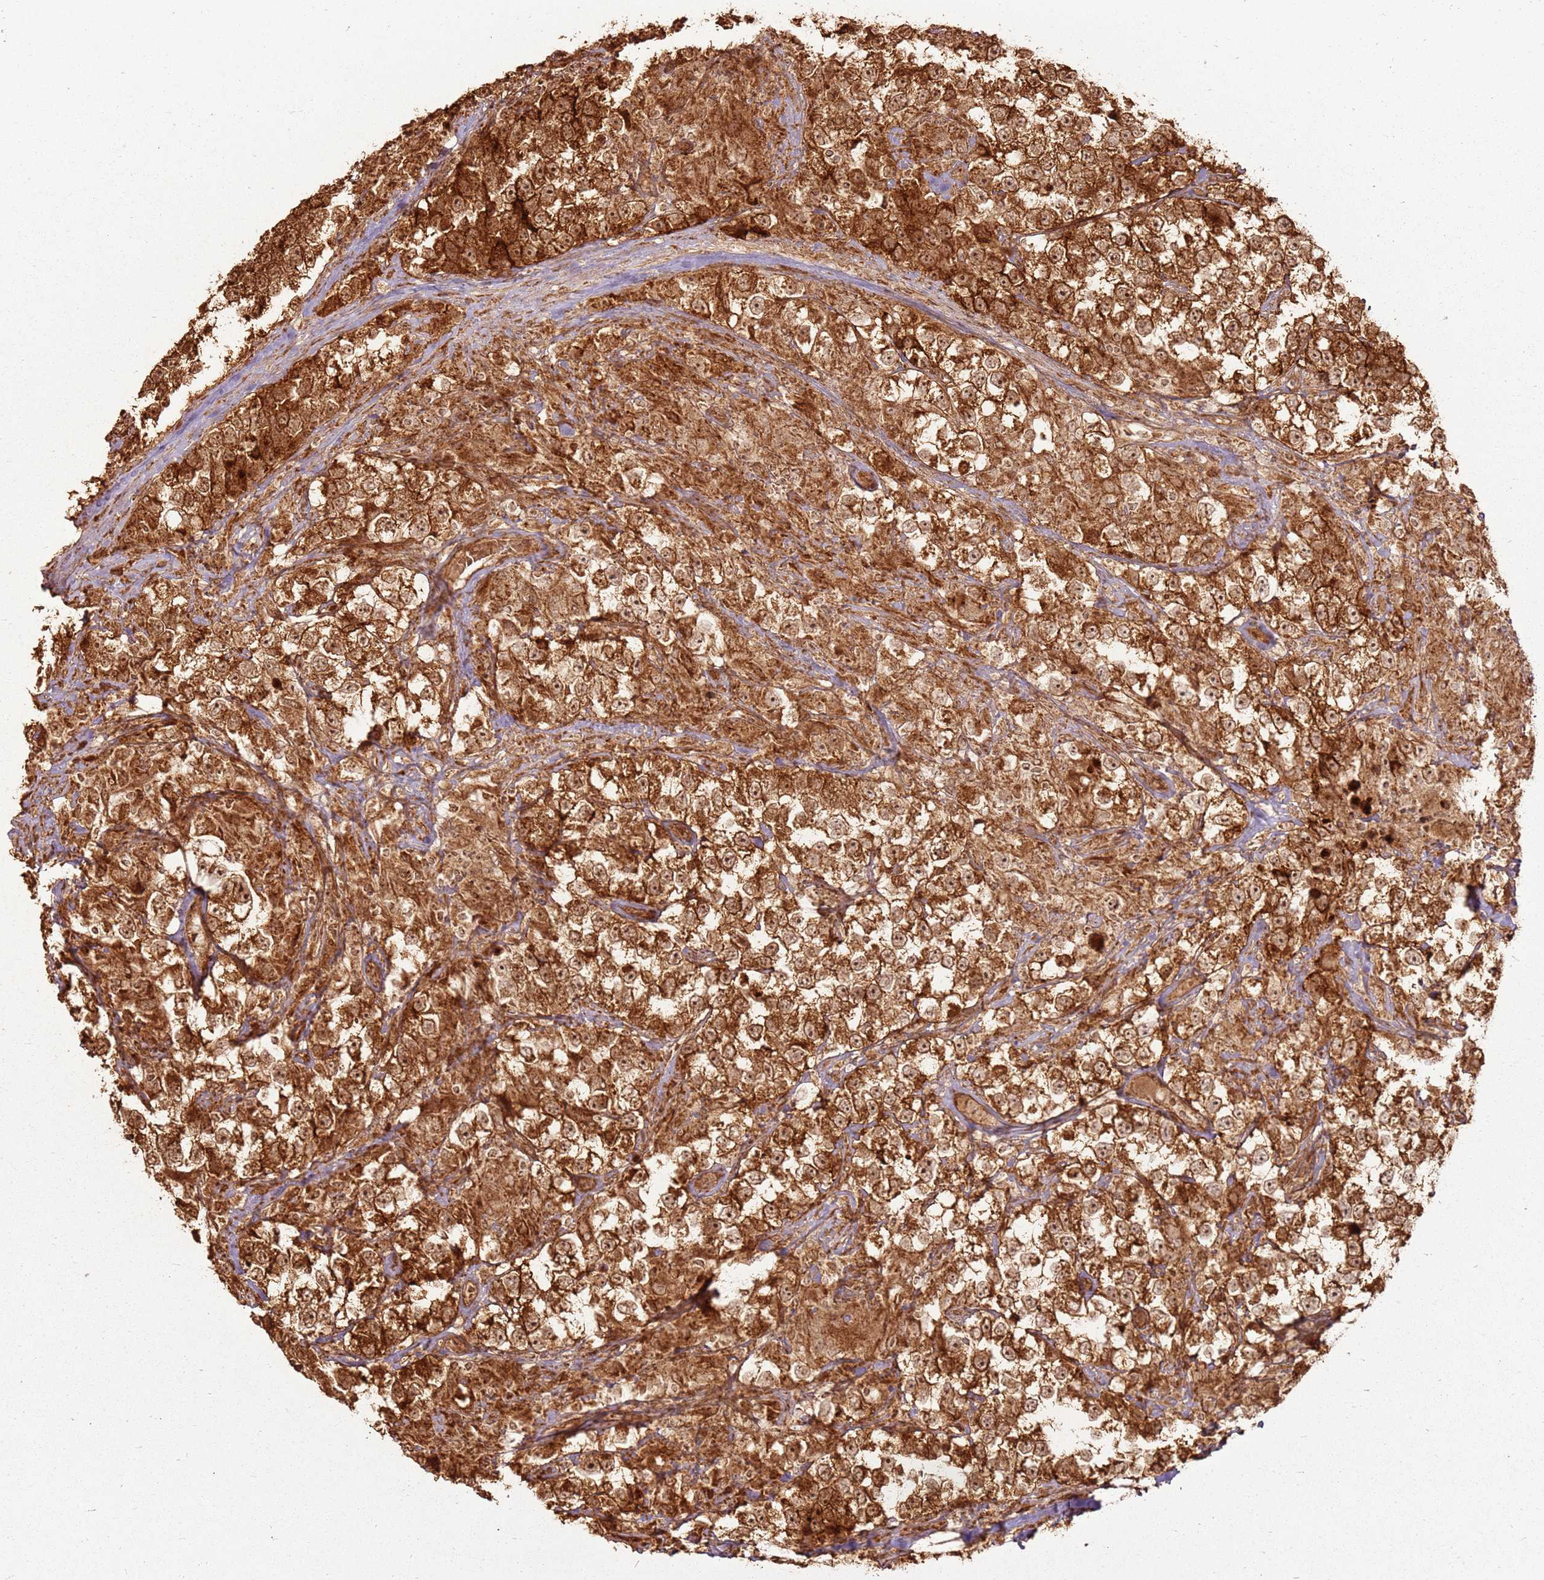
{"staining": {"intensity": "moderate", "quantity": ">75%", "location": "cytoplasmic/membranous,nuclear"}, "tissue": "testis cancer", "cell_type": "Tumor cells", "image_type": "cancer", "snomed": [{"axis": "morphology", "description": "Seminoma, NOS"}, {"axis": "topography", "description": "Testis"}], "caption": "High-magnification brightfield microscopy of testis cancer (seminoma) stained with DAB (brown) and counterstained with hematoxylin (blue). tumor cells exhibit moderate cytoplasmic/membranous and nuclear positivity is seen in about>75% of cells.", "gene": "MRPS6", "patient": {"sex": "male", "age": 46}}